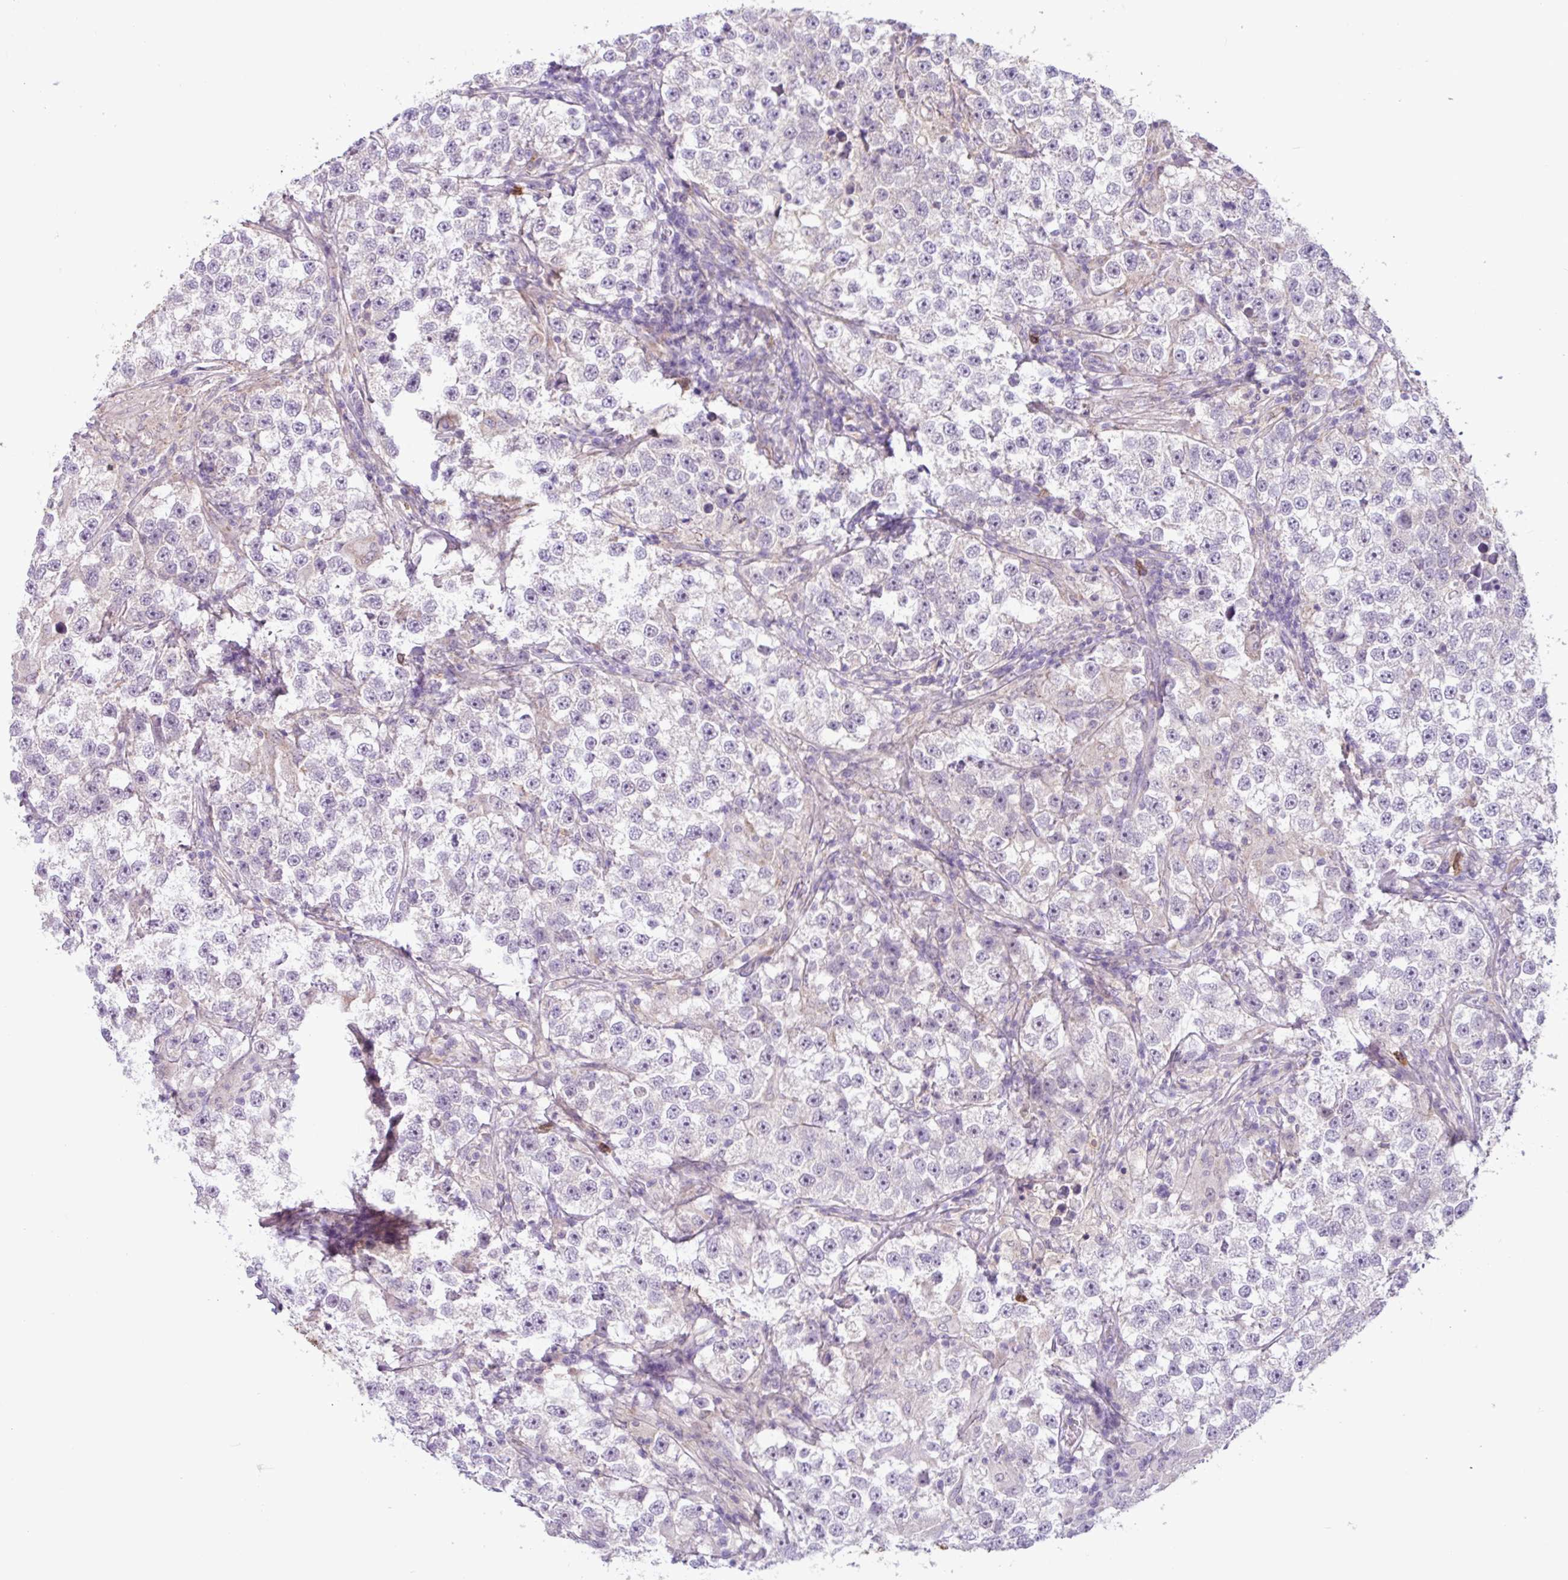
{"staining": {"intensity": "negative", "quantity": "none", "location": "none"}, "tissue": "testis cancer", "cell_type": "Tumor cells", "image_type": "cancer", "snomed": [{"axis": "morphology", "description": "Seminoma, NOS"}, {"axis": "topography", "description": "Testis"}], "caption": "High magnification brightfield microscopy of testis cancer stained with DAB (brown) and counterstained with hematoxylin (blue): tumor cells show no significant expression.", "gene": "TONSL", "patient": {"sex": "male", "age": 46}}